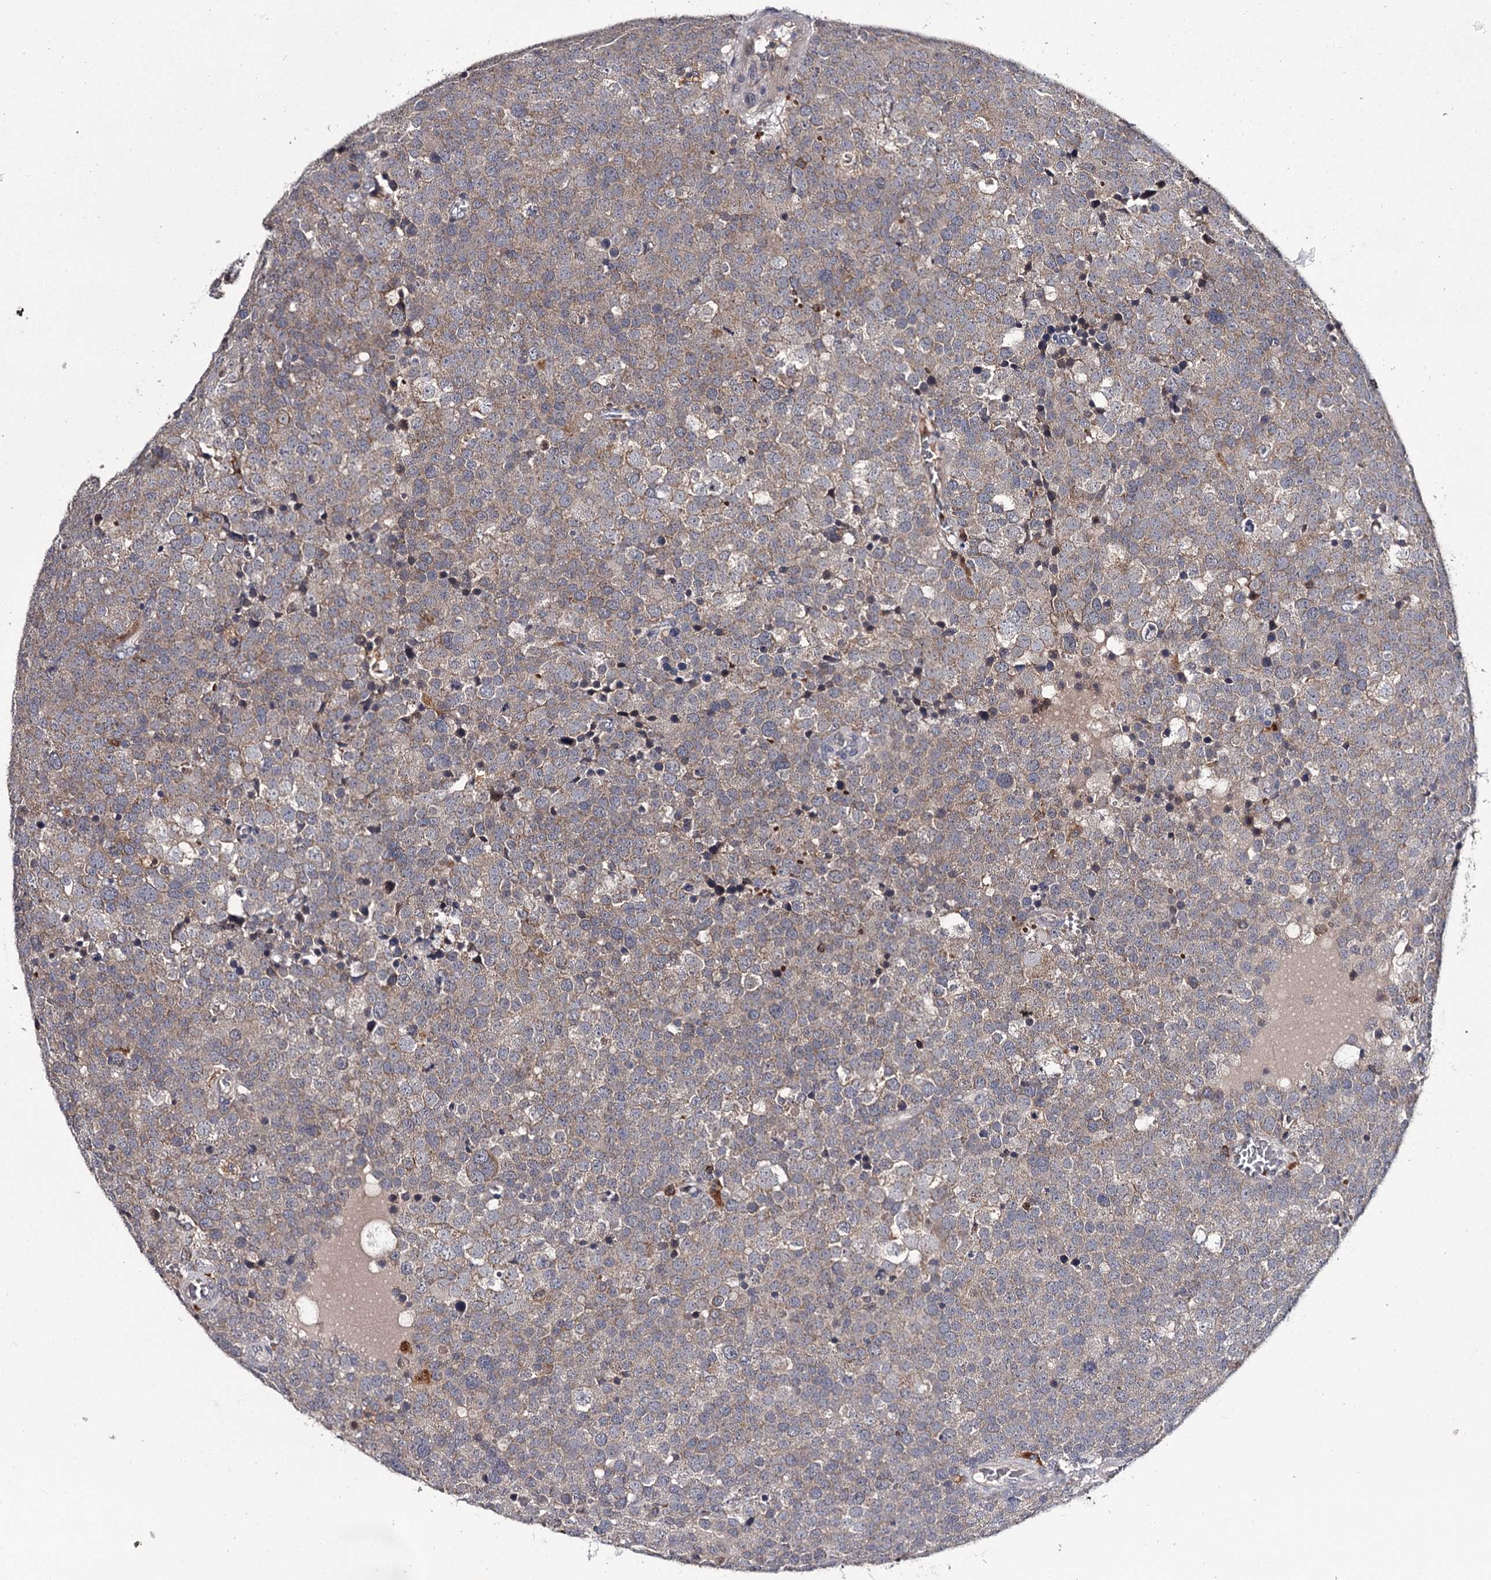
{"staining": {"intensity": "weak", "quantity": ">75%", "location": "cytoplasmic/membranous"}, "tissue": "testis cancer", "cell_type": "Tumor cells", "image_type": "cancer", "snomed": [{"axis": "morphology", "description": "Seminoma, NOS"}, {"axis": "topography", "description": "Testis"}], "caption": "DAB (3,3'-diaminobenzidine) immunohistochemical staining of human testis cancer displays weak cytoplasmic/membranous protein expression in approximately >75% of tumor cells.", "gene": "RASSF6", "patient": {"sex": "male", "age": 71}}